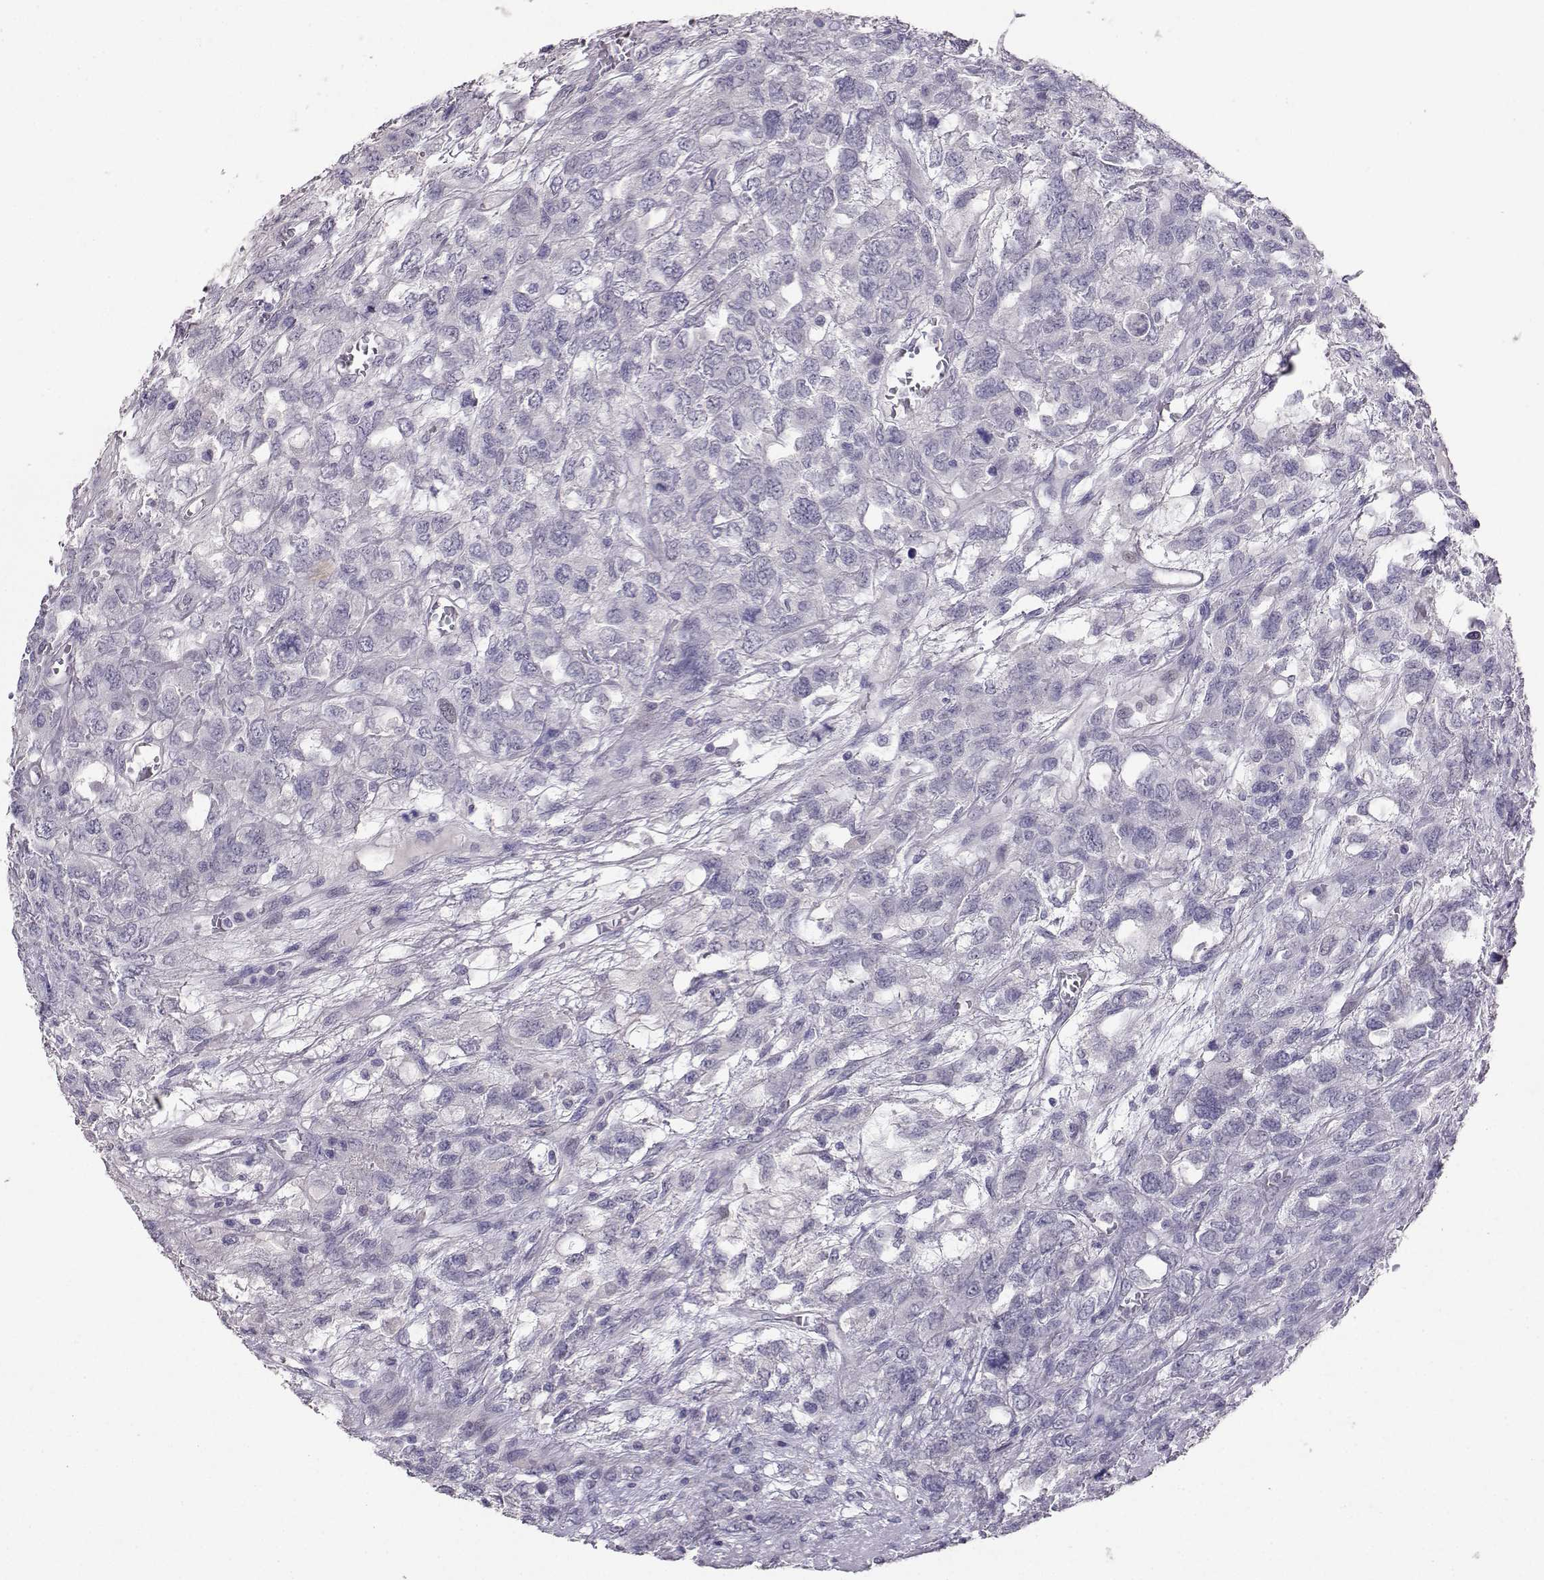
{"staining": {"intensity": "negative", "quantity": "none", "location": "none"}, "tissue": "testis cancer", "cell_type": "Tumor cells", "image_type": "cancer", "snomed": [{"axis": "morphology", "description": "Seminoma, NOS"}, {"axis": "topography", "description": "Testis"}], "caption": "Tumor cells show no significant expression in seminoma (testis). Nuclei are stained in blue.", "gene": "CARTPT", "patient": {"sex": "male", "age": 52}}